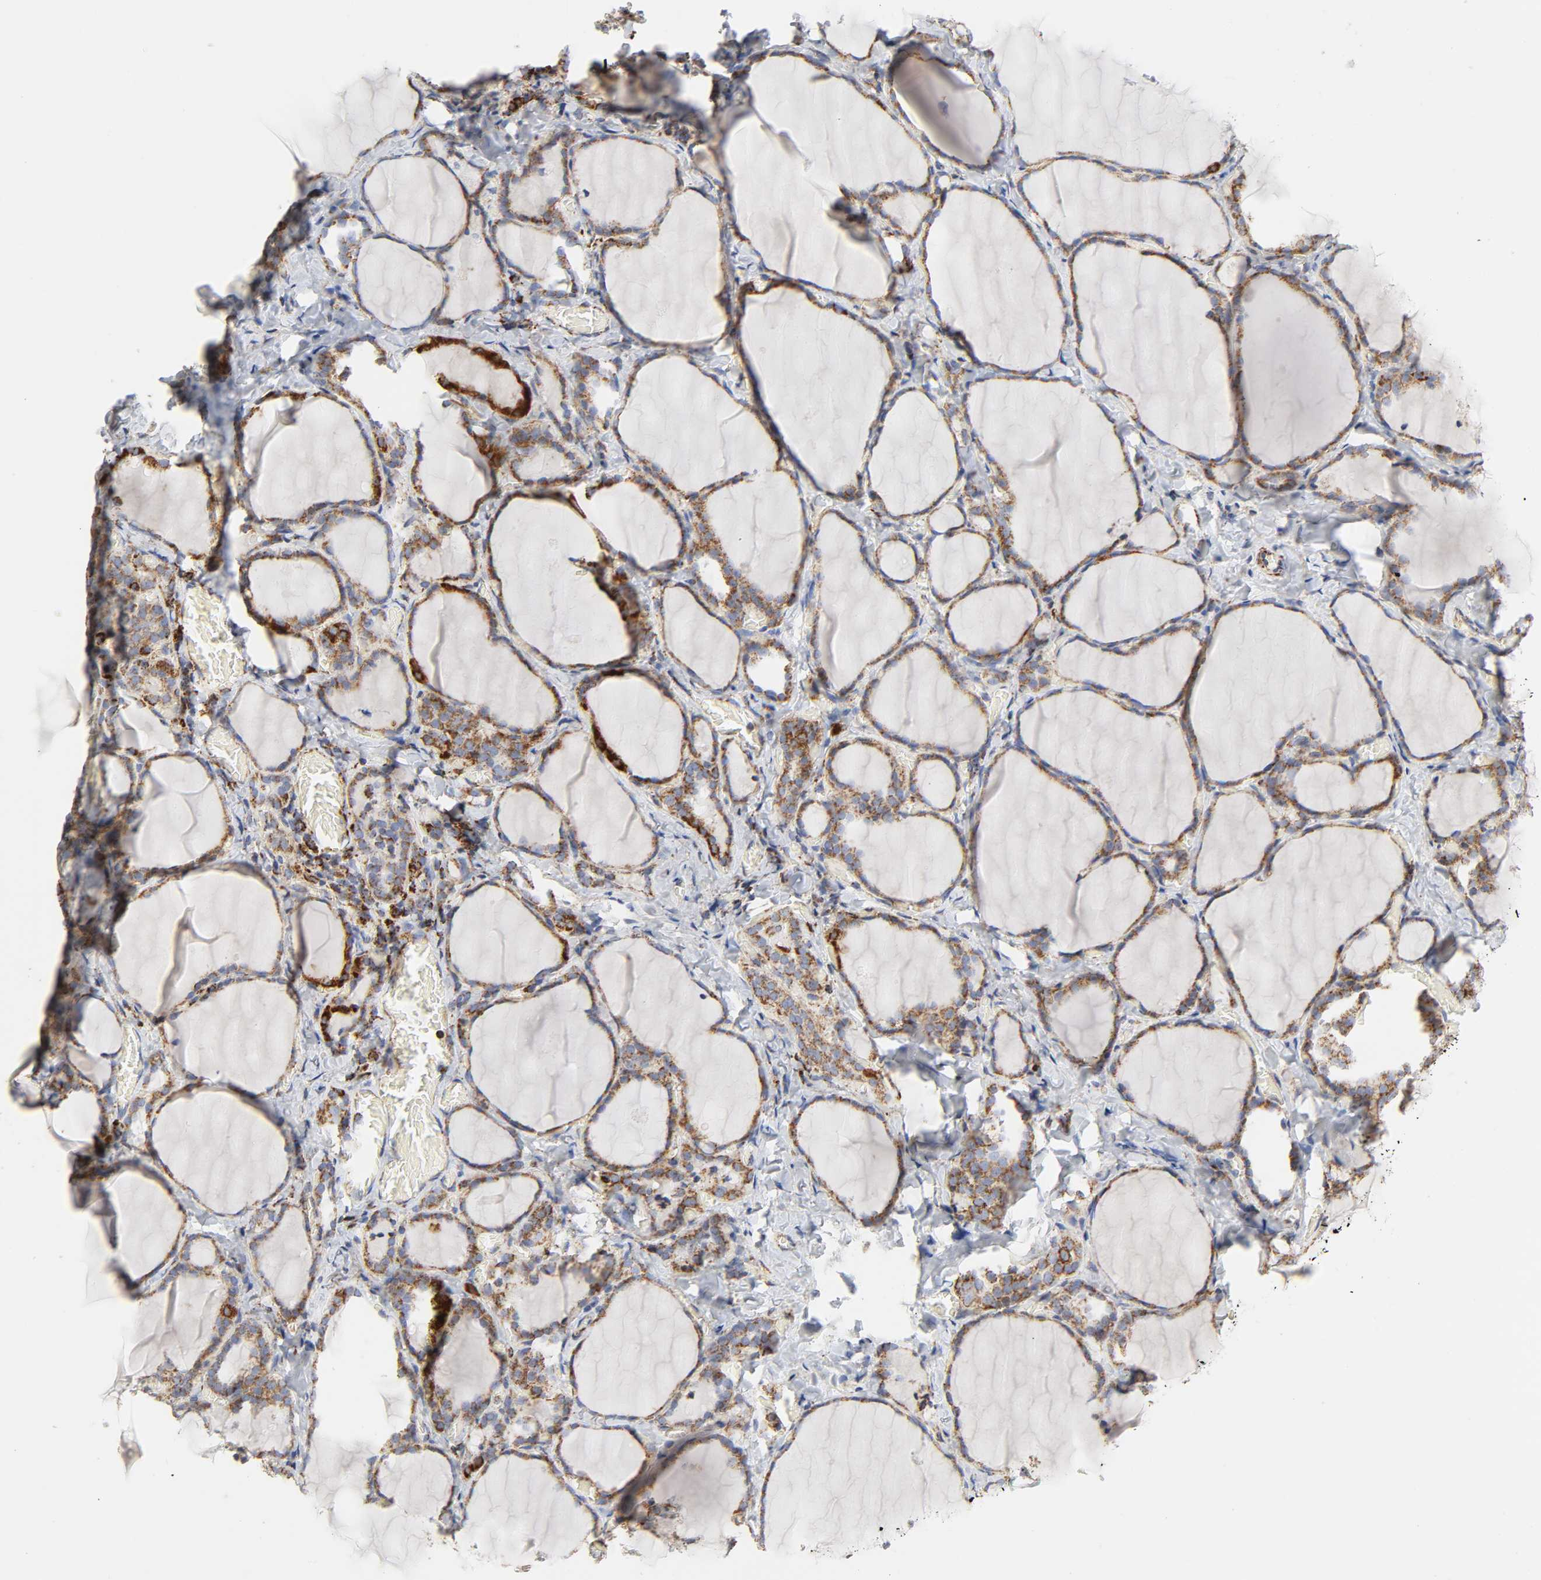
{"staining": {"intensity": "moderate", "quantity": ">75%", "location": "cytoplasmic/membranous"}, "tissue": "thyroid gland", "cell_type": "Glandular cells", "image_type": "normal", "snomed": [{"axis": "morphology", "description": "Normal tissue, NOS"}, {"axis": "morphology", "description": "Papillary adenocarcinoma, NOS"}, {"axis": "topography", "description": "Thyroid gland"}], "caption": "Immunohistochemical staining of normal thyroid gland reveals >75% levels of moderate cytoplasmic/membranous protein staining in approximately >75% of glandular cells. The protein is shown in brown color, while the nuclei are stained blue.", "gene": "CYCS", "patient": {"sex": "female", "age": 30}}